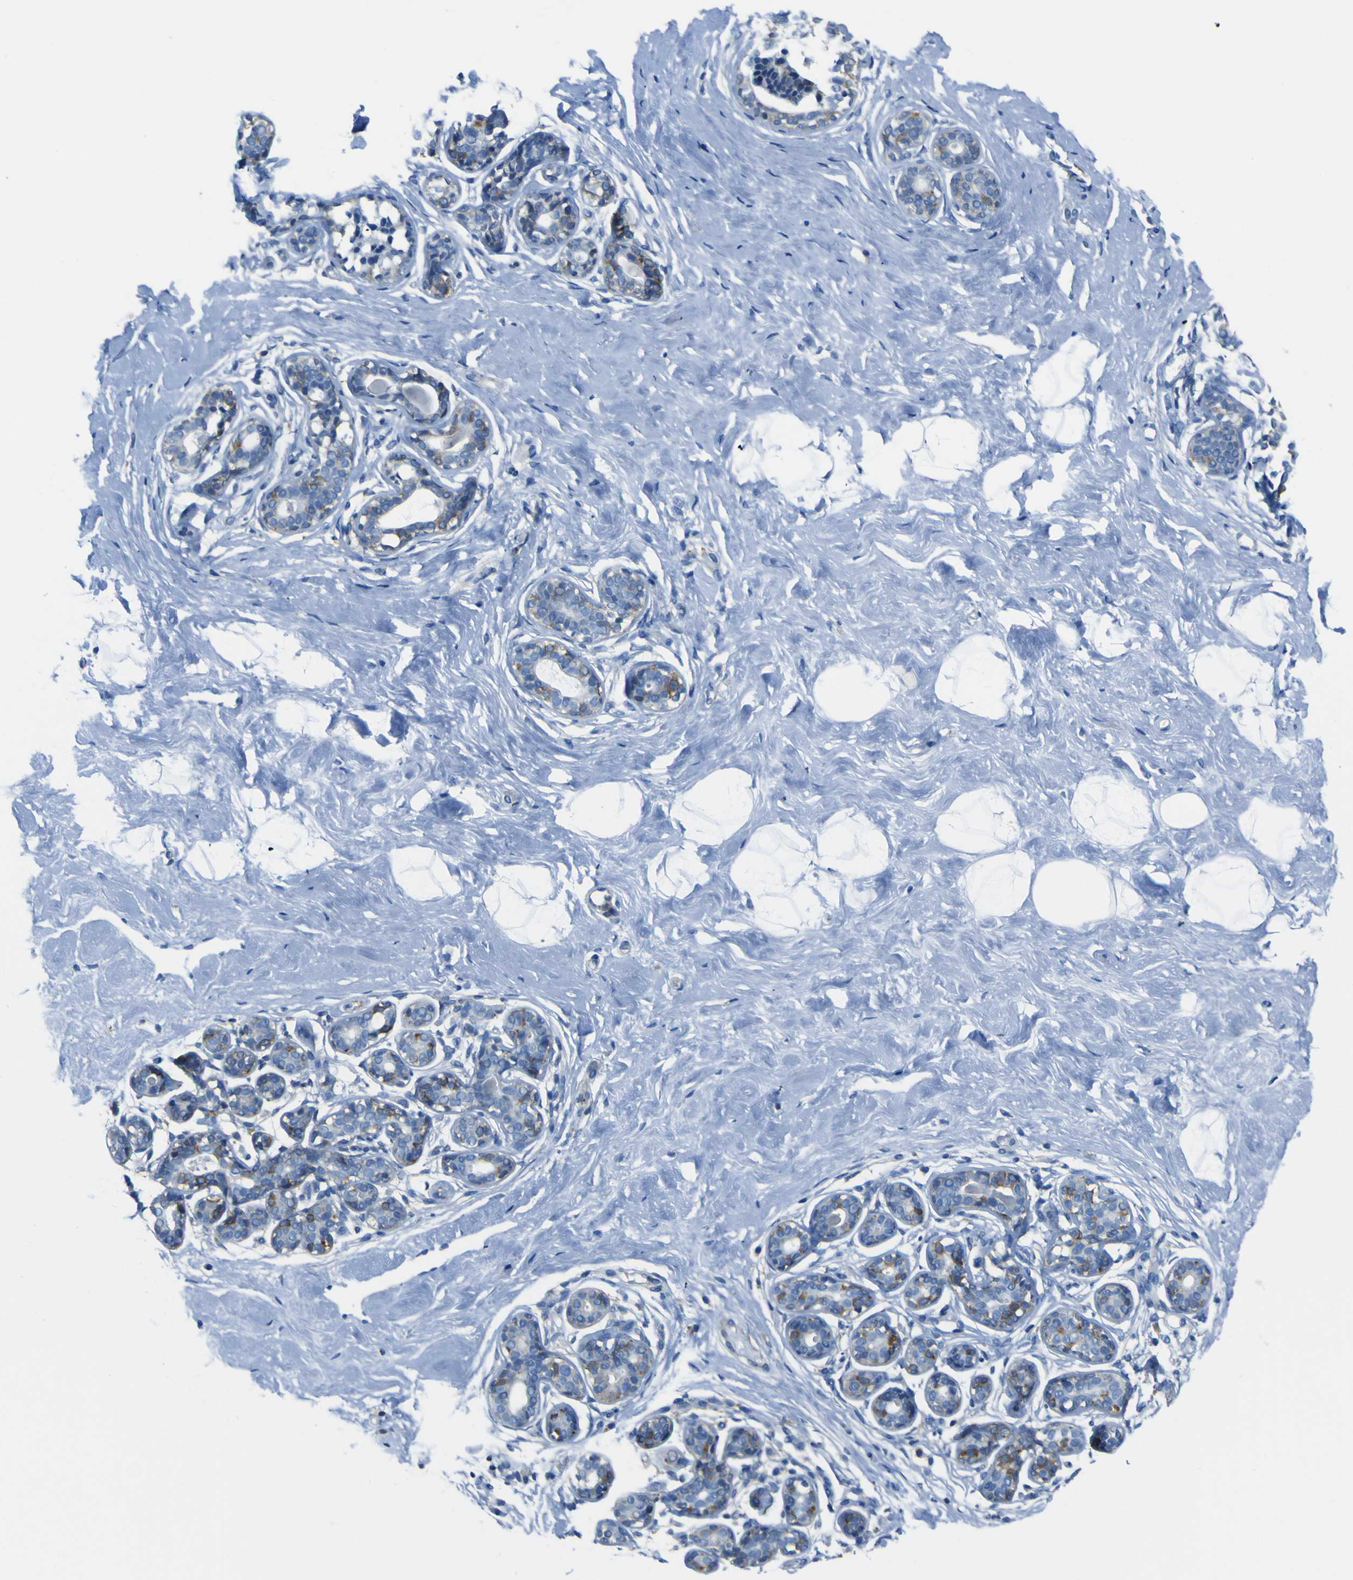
{"staining": {"intensity": "negative", "quantity": "none", "location": "none"}, "tissue": "breast", "cell_type": "Adipocytes", "image_type": "normal", "snomed": [{"axis": "morphology", "description": "Normal tissue, NOS"}, {"axis": "topography", "description": "Breast"}], "caption": "IHC micrograph of normal breast: breast stained with DAB demonstrates no significant protein positivity in adipocytes.", "gene": "STIM1", "patient": {"sex": "female", "age": 23}}